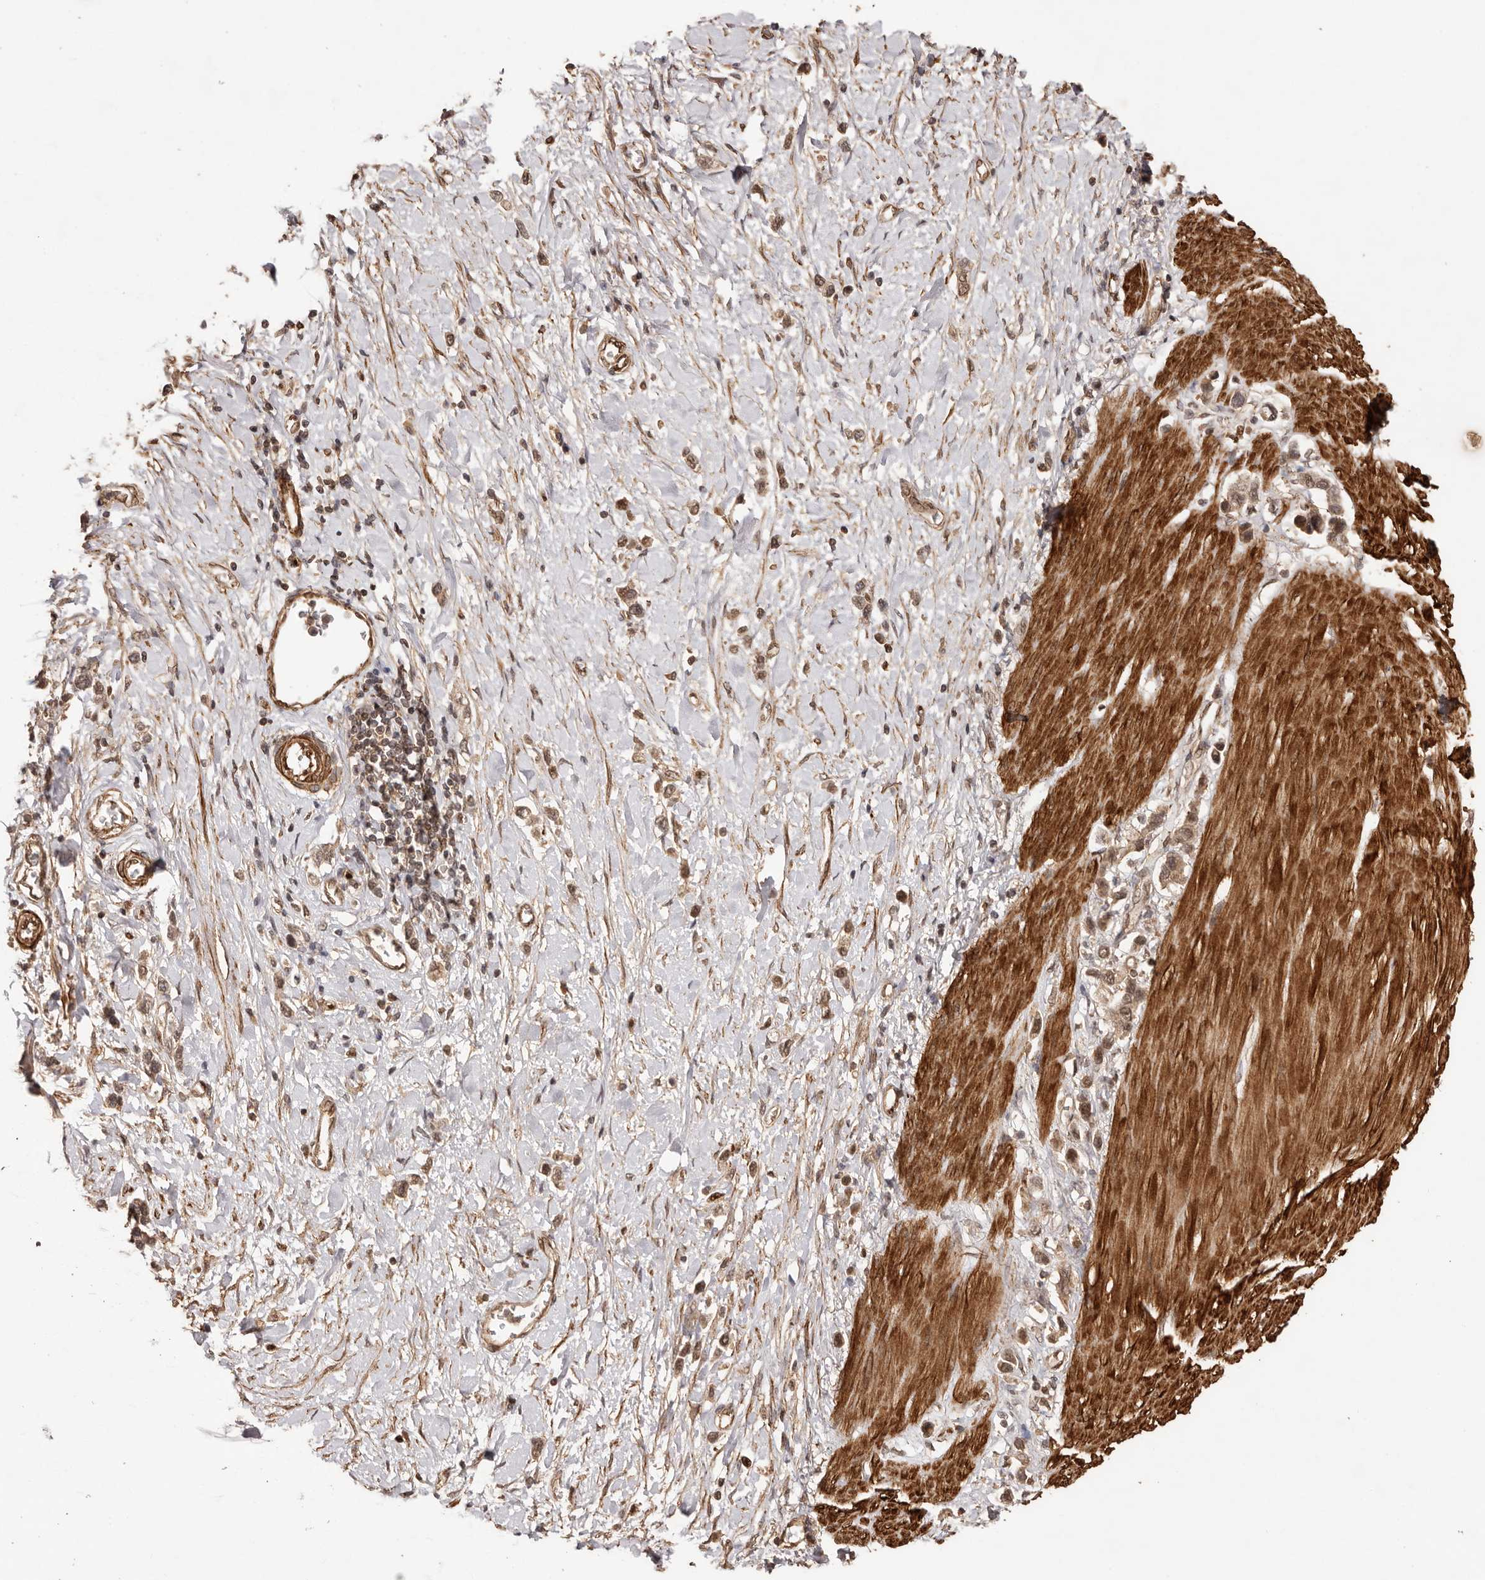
{"staining": {"intensity": "moderate", "quantity": ">75%", "location": "cytoplasmic/membranous"}, "tissue": "stomach cancer", "cell_type": "Tumor cells", "image_type": "cancer", "snomed": [{"axis": "morphology", "description": "Adenocarcinoma, NOS"}, {"axis": "topography", "description": "Stomach"}], "caption": "The image demonstrates a brown stain indicating the presence of a protein in the cytoplasmic/membranous of tumor cells in stomach cancer (adenocarcinoma).", "gene": "UBR2", "patient": {"sex": "female", "age": 65}}